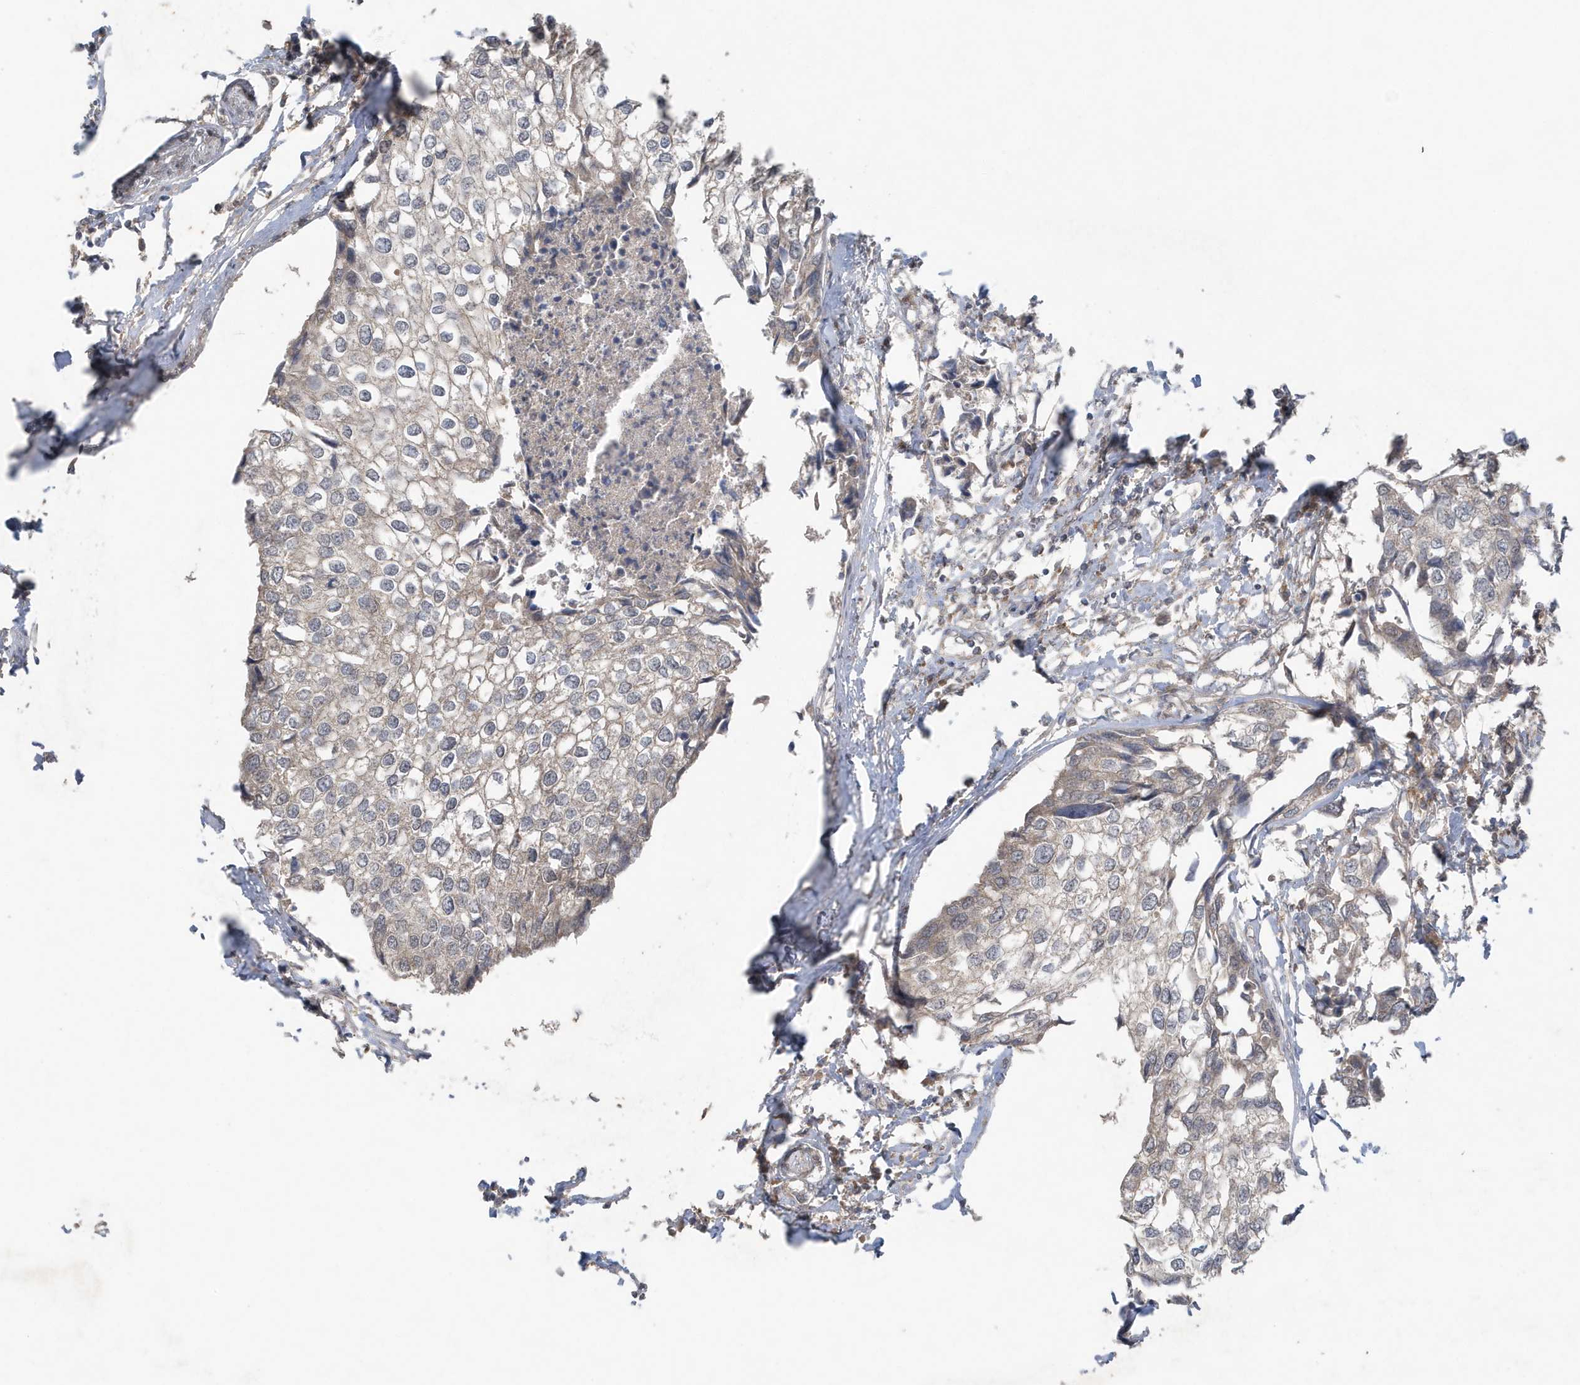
{"staining": {"intensity": "negative", "quantity": "none", "location": "none"}, "tissue": "urothelial cancer", "cell_type": "Tumor cells", "image_type": "cancer", "snomed": [{"axis": "morphology", "description": "Urothelial carcinoma, High grade"}, {"axis": "topography", "description": "Urinary bladder"}], "caption": "Micrograph shows no protein staining in tumor cells of urothelial cancer tissue.", "gene": "C1RL", "patient": {"sex": "male", "age": 64}}